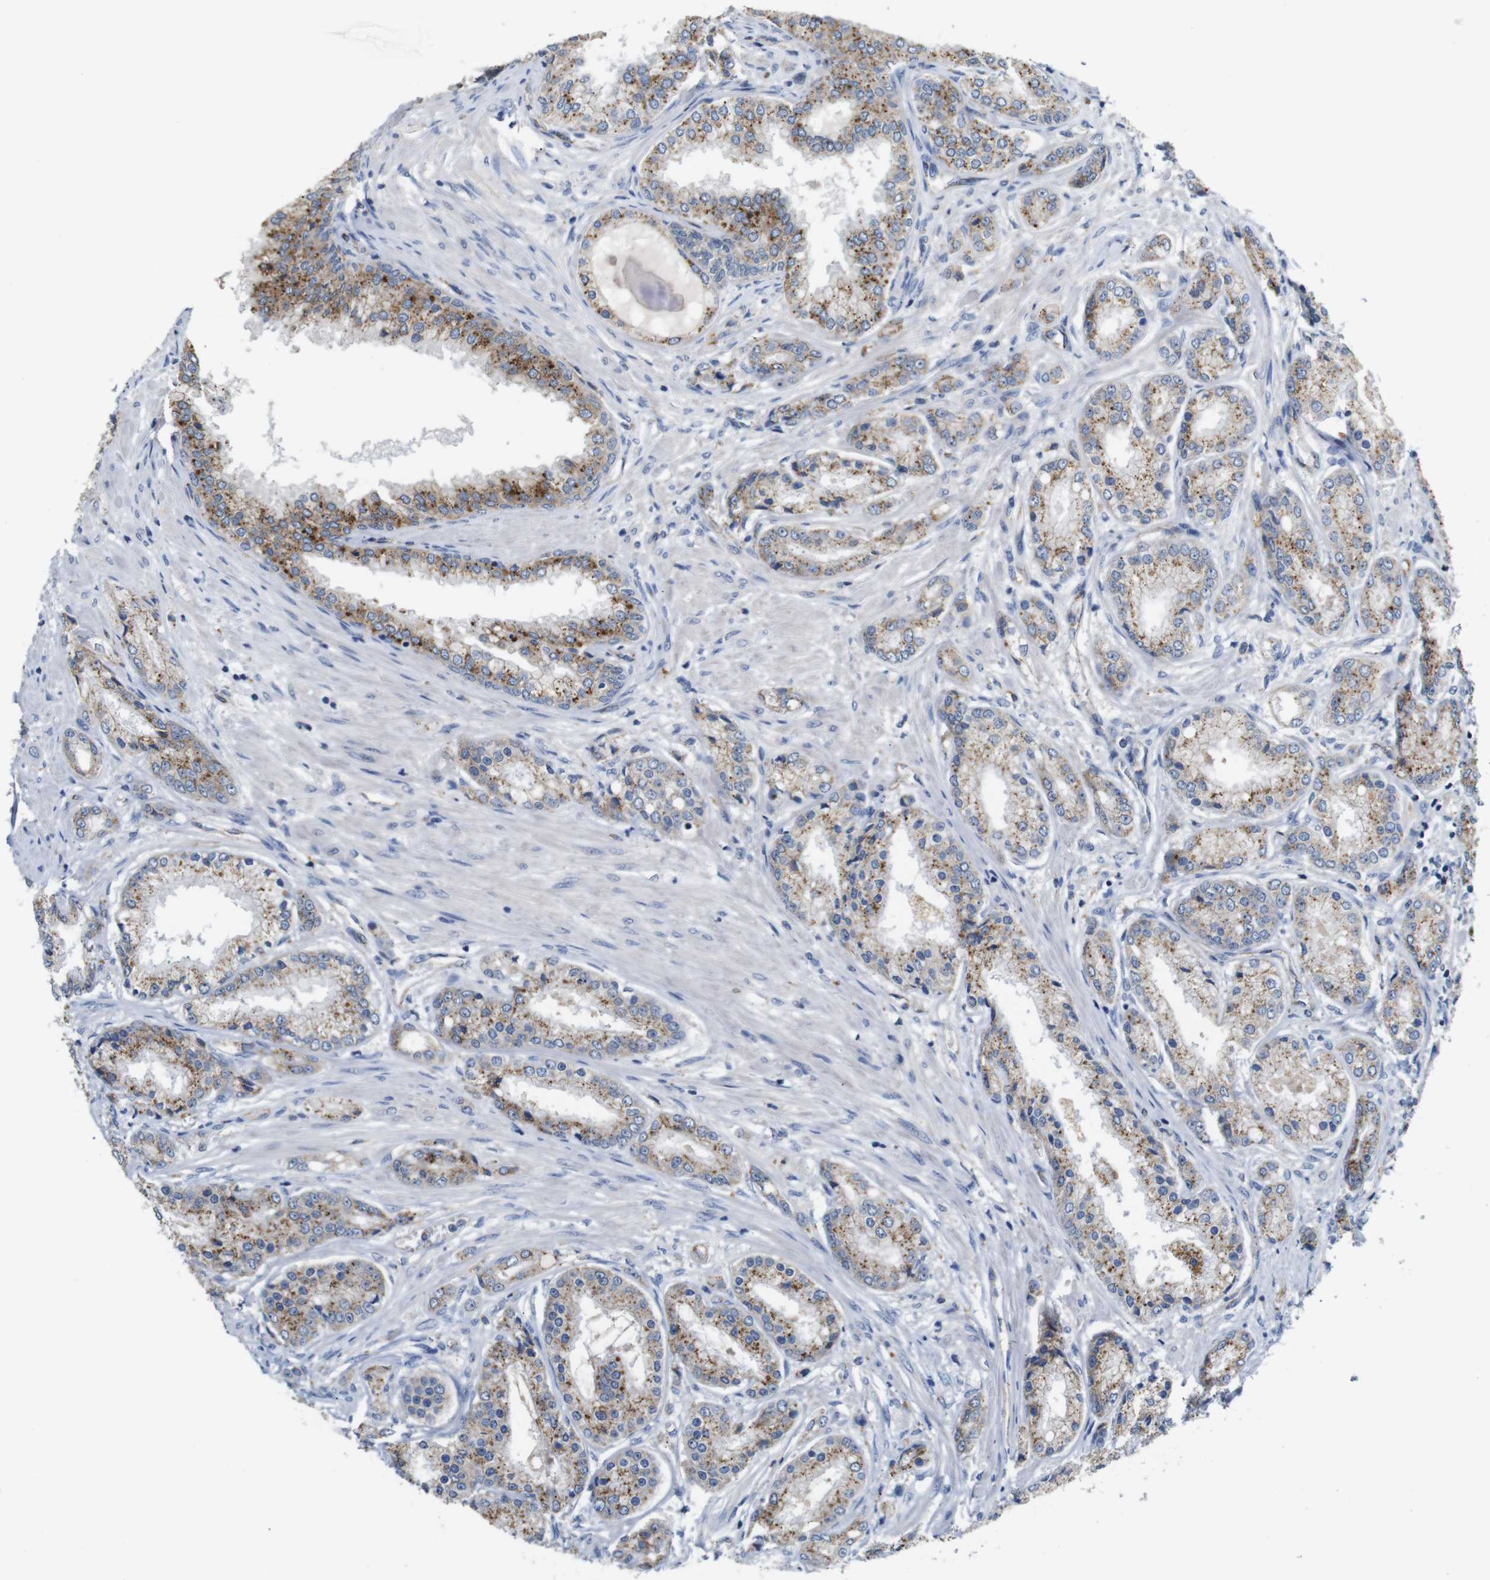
{"staining": {"intensity": "moderate", "quantity": "25%-75%", "location": "cytoplasmic/membranous"}, "tissue": "prostate cancer", "cell_type": "Tumor cells", "image_type": "cancer", "snomed": [{"axis": "morphology", "description": "Adenocarcinoma, High grade"}, {"axis": "topography", "description": "Prostate"}], "caption": "A high-resolution photomicrograph shows IHC staining of prostate cancer (high-grade adenocarcinoma), which demonstrates moderate cytoplasmic/membranous staining in about 25%-75% of tumor cells.", "gene": "NHLRC3", "patient": {"sex": "male", "age": 59}}